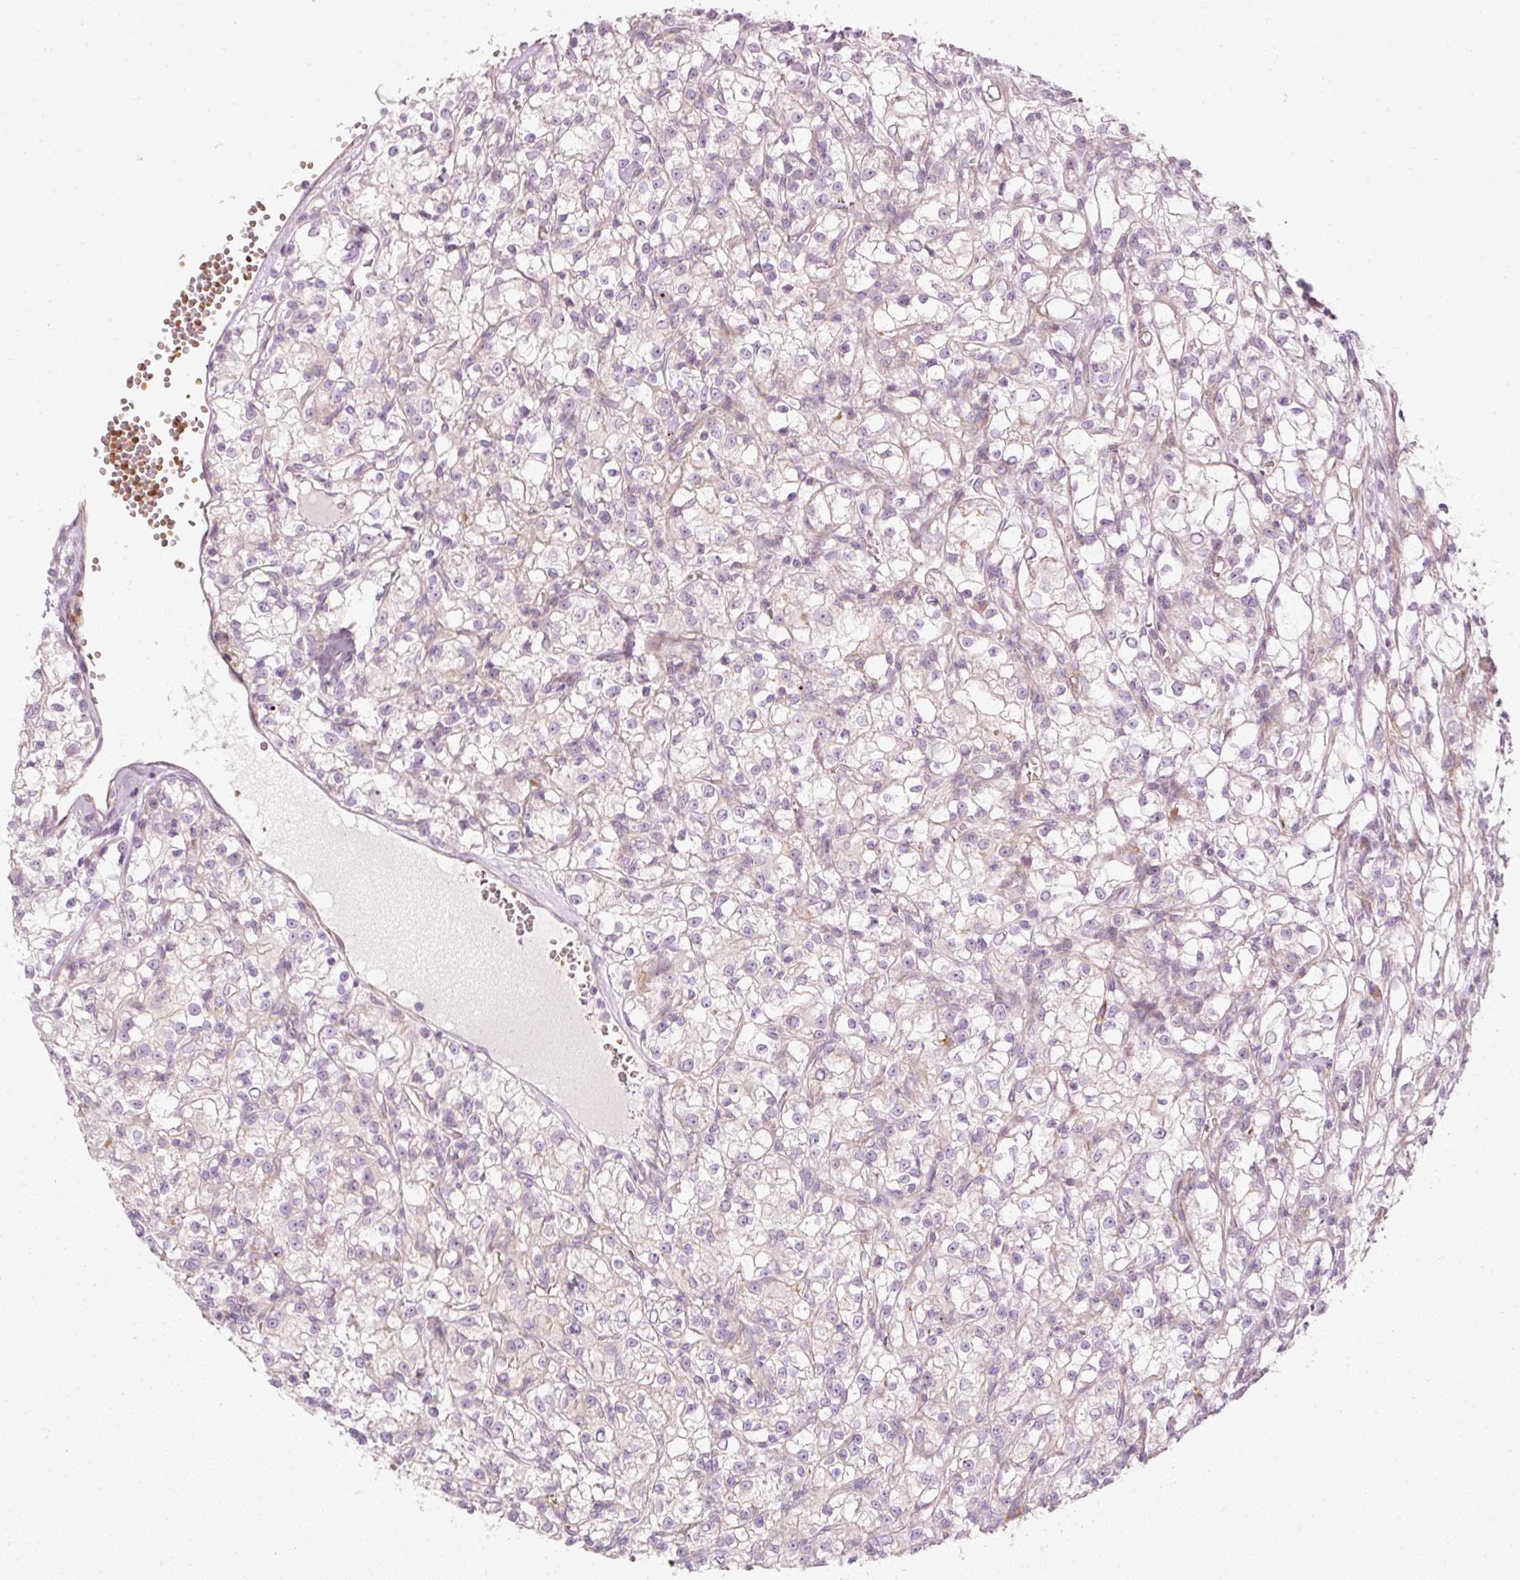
{"staining": {"intensity": "negative", "quantity": "none", "location": "none"}, "tissue": "renal cancer", "cell_type": "Tumor cells", "image_type": "cancer", "snomed": [{"axis": "morphology", "description": "Adenocarcinoma, NOS"}, {"axis": "topography", "description": "Kidney"}], "caption": "Histopathology image shows no protein staining in tumor cells of renal cancer (adenocarcinoma) tissue. (Brightfield microscopy of DAB IHC at high magnification).", "gene": "KCNQ1", "patient": {"sex": "female", "age": 59}}